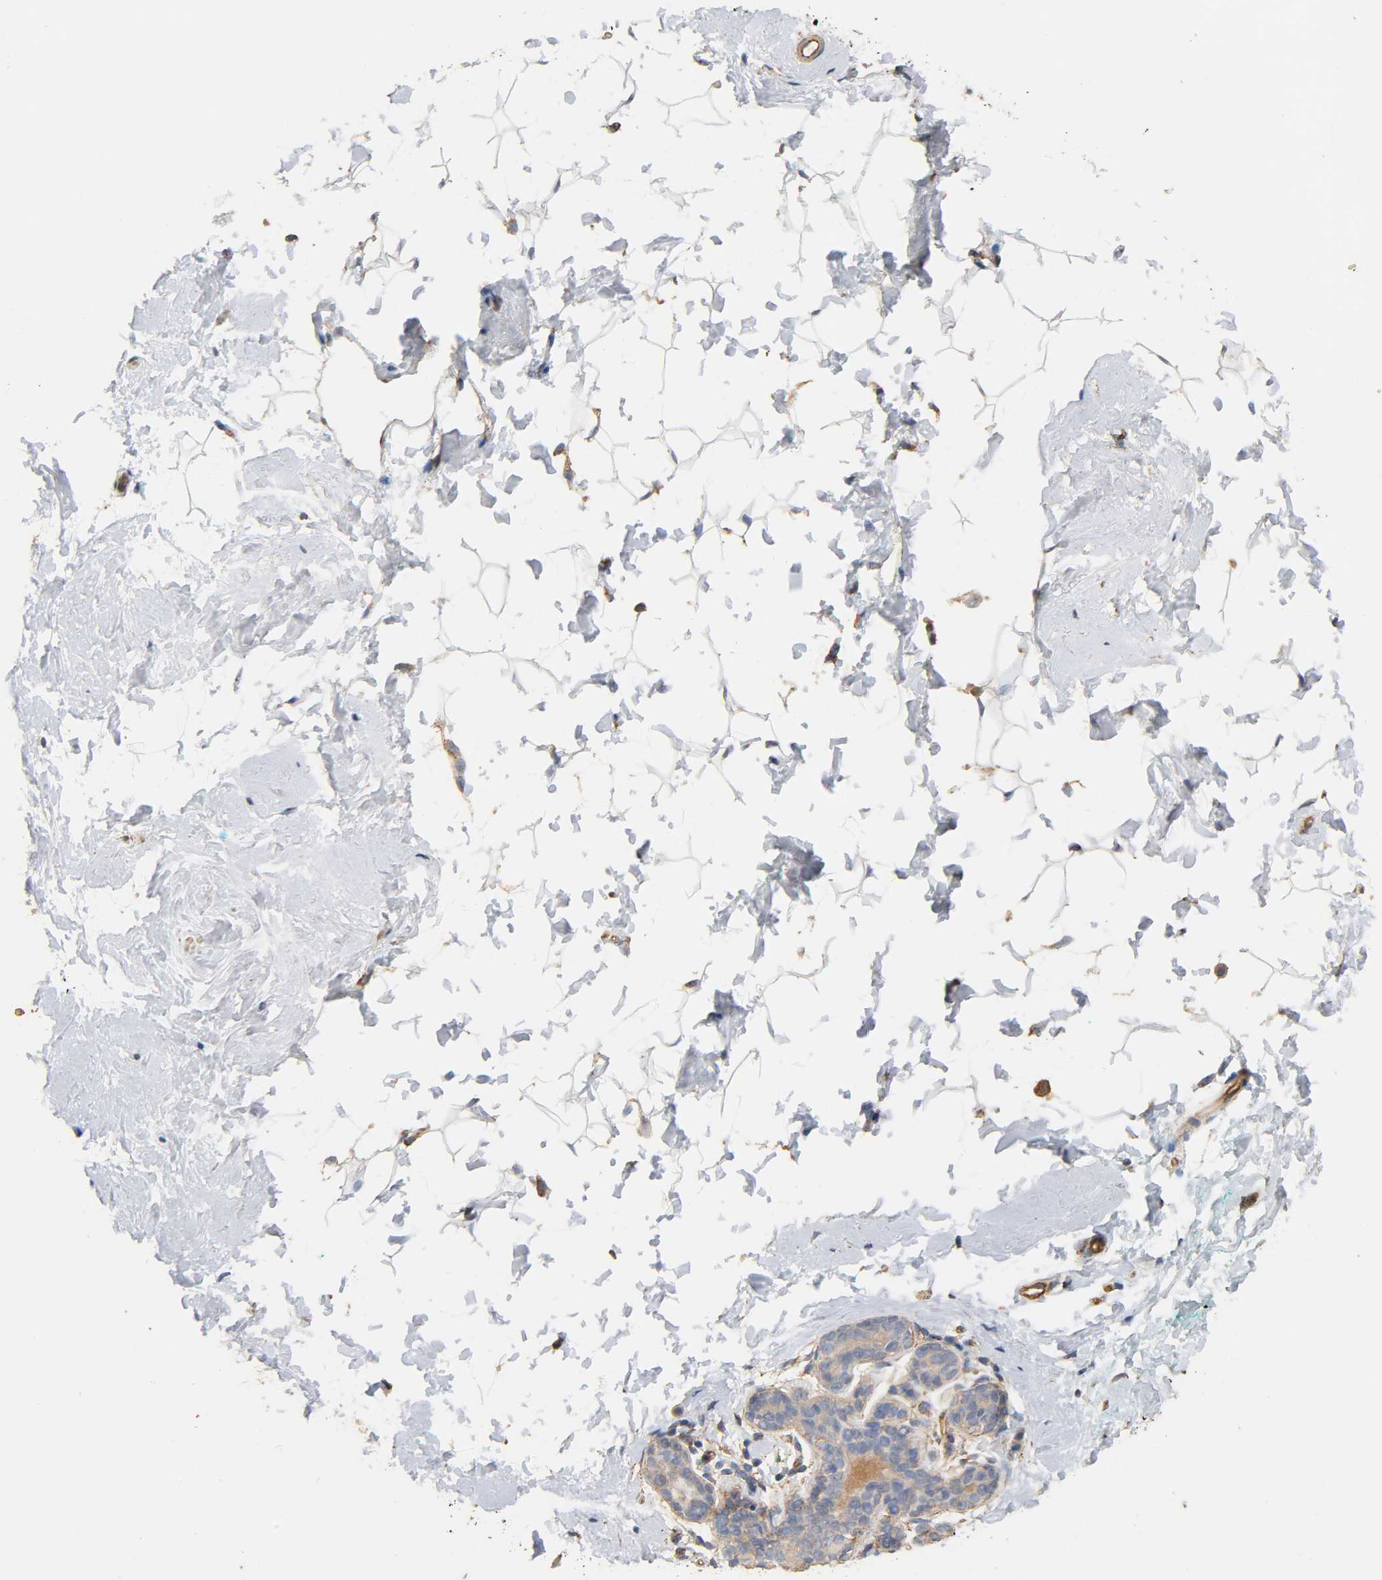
{"staining": {"intensity": "negative", "quantity": "none", "location": "none"}, "tissue": "breast", "cell_type": "Adipocytes", "image_type": "normal", "snomed": [{"axis": "morphology", "description": "Normal tissue, NOS"}, {"axis": "topography", "description": "Breast"}], "caption": "This is an IHC histopathology image of normal breast. There is no expression in adipocytes.", "gene": "IFITM2", "patient": {"sex": "female", "age": 52}}